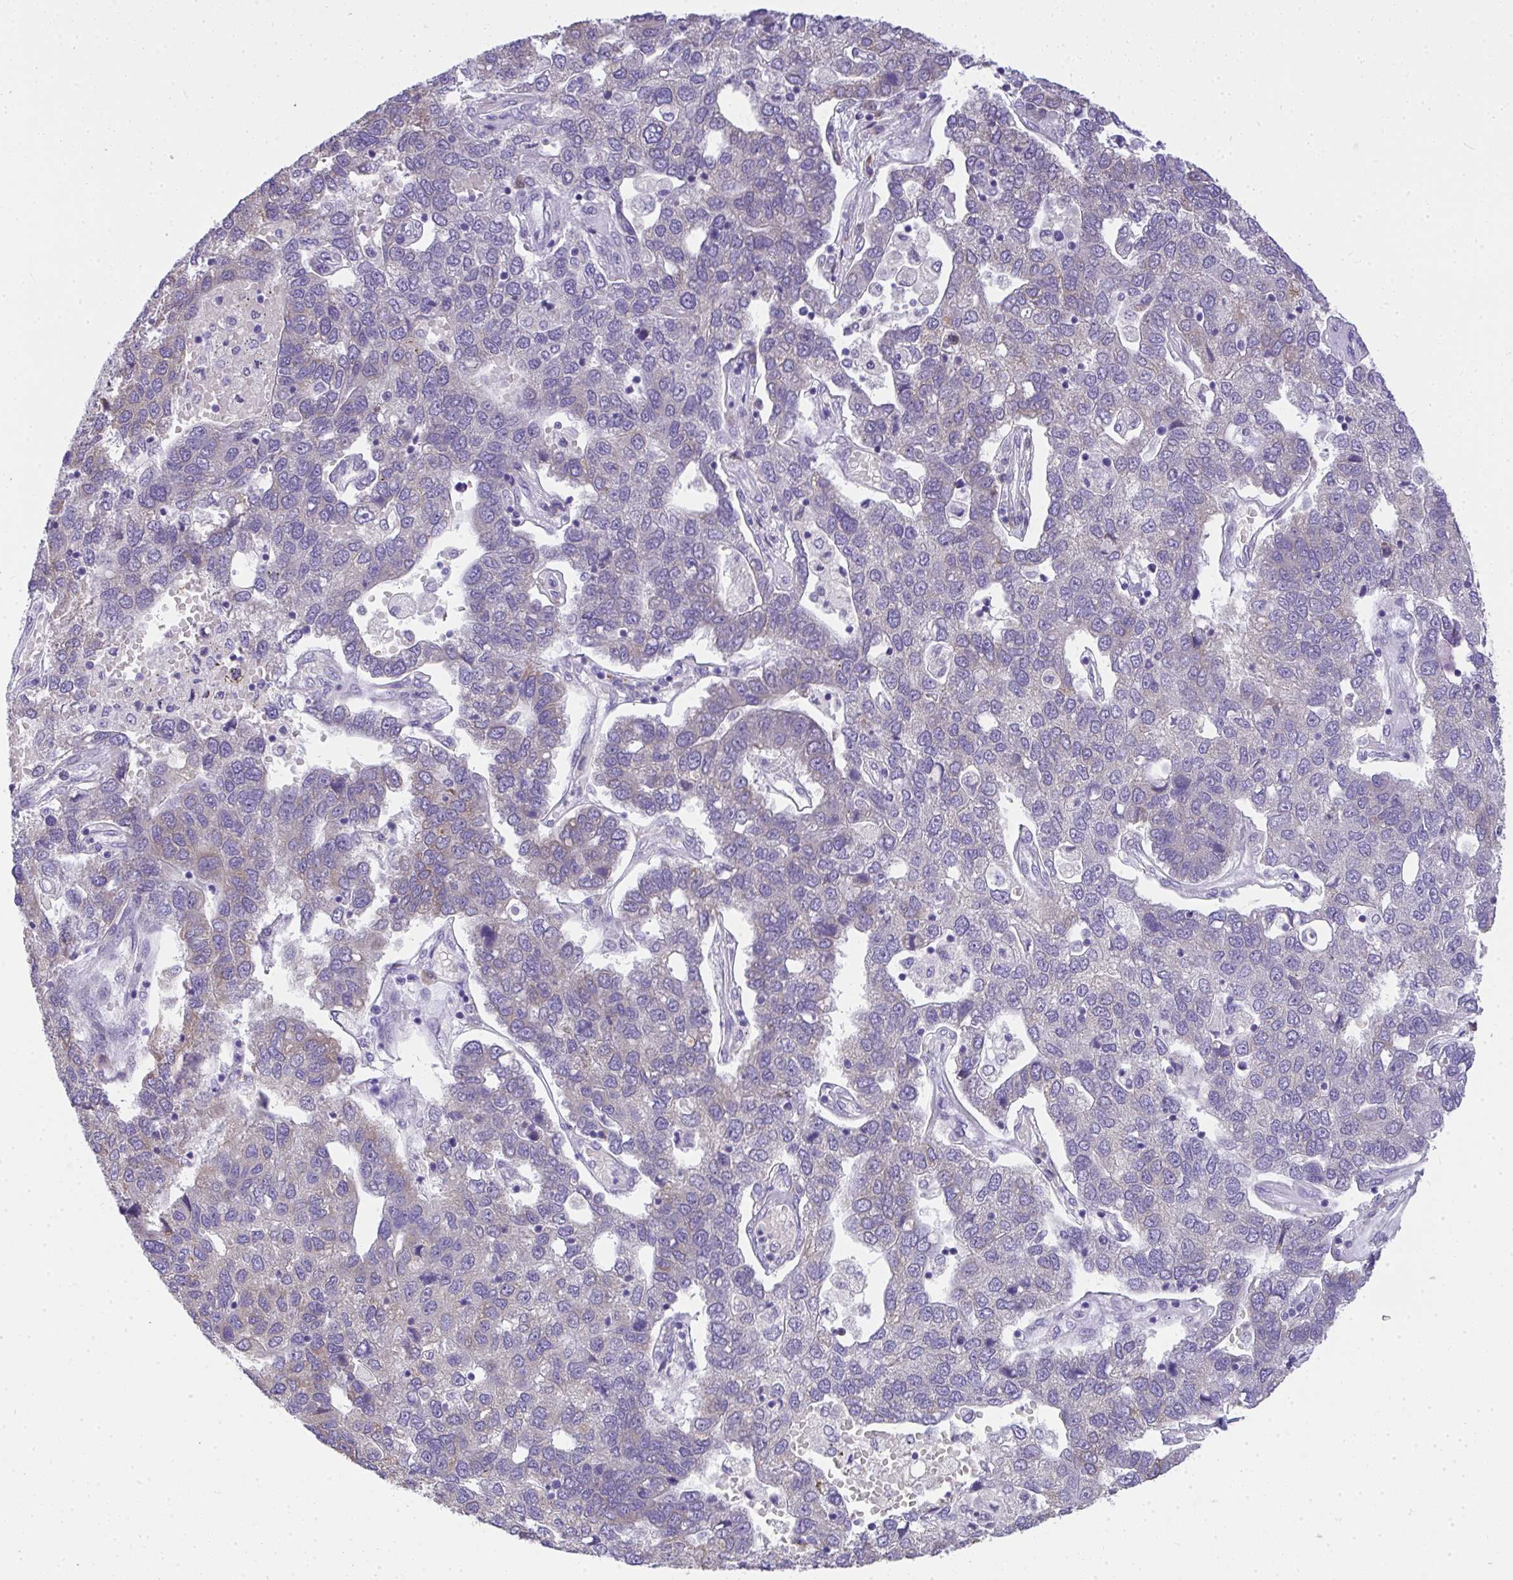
{"staining": {"intensity": "negative", "quantity": "none", "location": "none"}, "tissue": "pancreatic cancer", "cell_type": "Tumor cells", "image_type": "cancer", "snomed": [{"axis": "morphology", "description": "Adenocarcinoma, NOS"}, {"axis": "topography", "description": "Pancreas"}], "caption": "Tumor cells show no significant protein staining in adenocarcinoma (pancreatic). The staining is performed using DAB (3,3'-diaminobenzidine) brown chromogen with nuclei counter-stained in using hematoxylin.", "gene": "ADRA2C", "patient": {"sex": "female", "age": 61}}